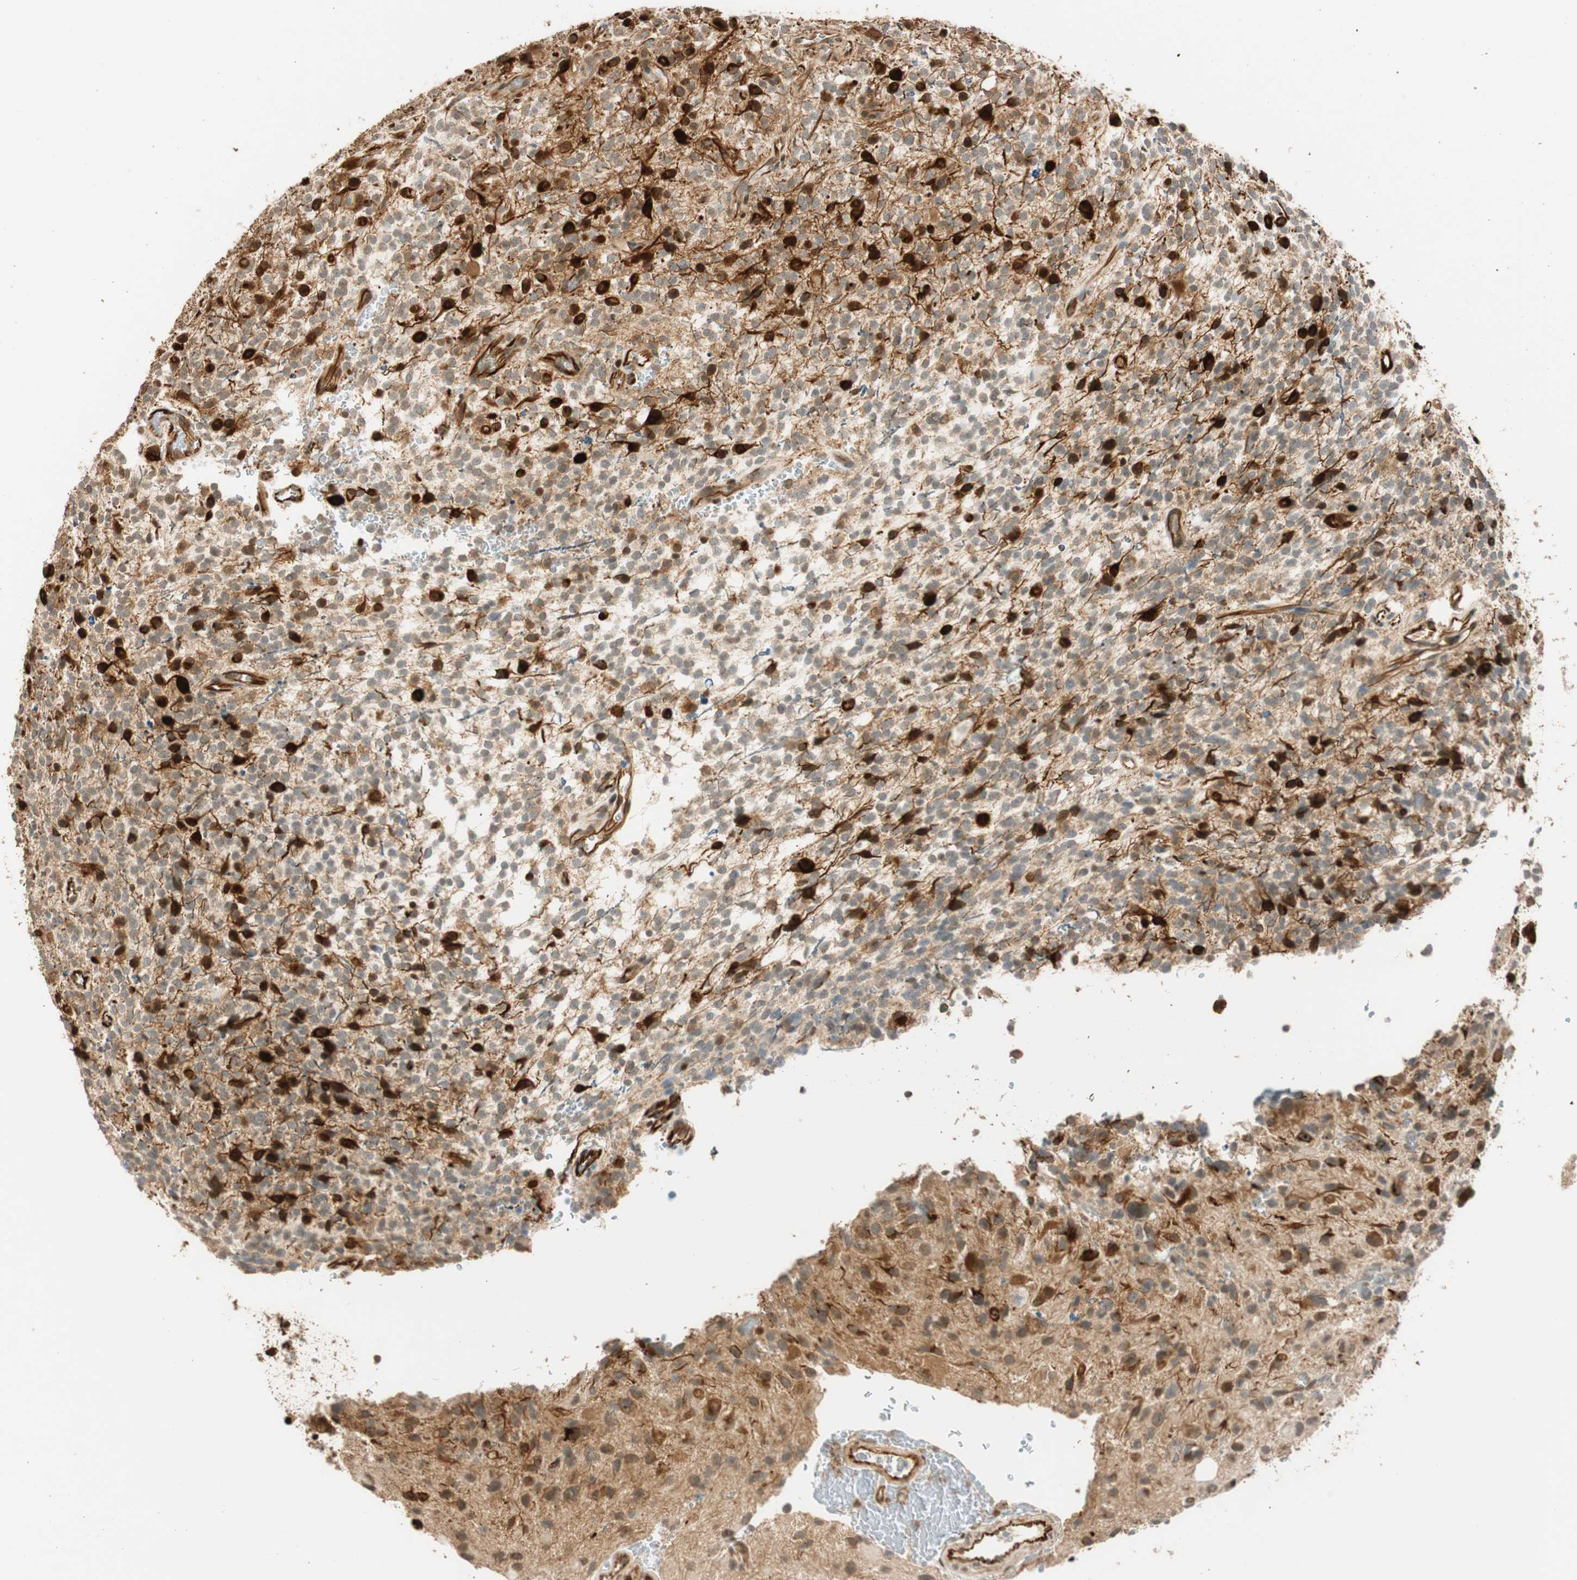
{"staining": {"intensity": "strong", "quantity": "25%-75%", "location": "cytoplasmic/membranous,nuclear"}, "tissue": "glioma", "cell_type": "Tumor cells", "image_type": "cancer", "snomed": [{"axis": "morphology", "description": "Glioma, malignant, High grade"}, {"axis": "topography", "description": "Brain"}], "caption": "Immunohistochemical staining of human glioma shows high levels of strong cytoplasmic/membranous and nuclear positivity in about 25%-75% of tumor cells.", "gene": "NES", "patient": {"sex": "male", "age": 48}}